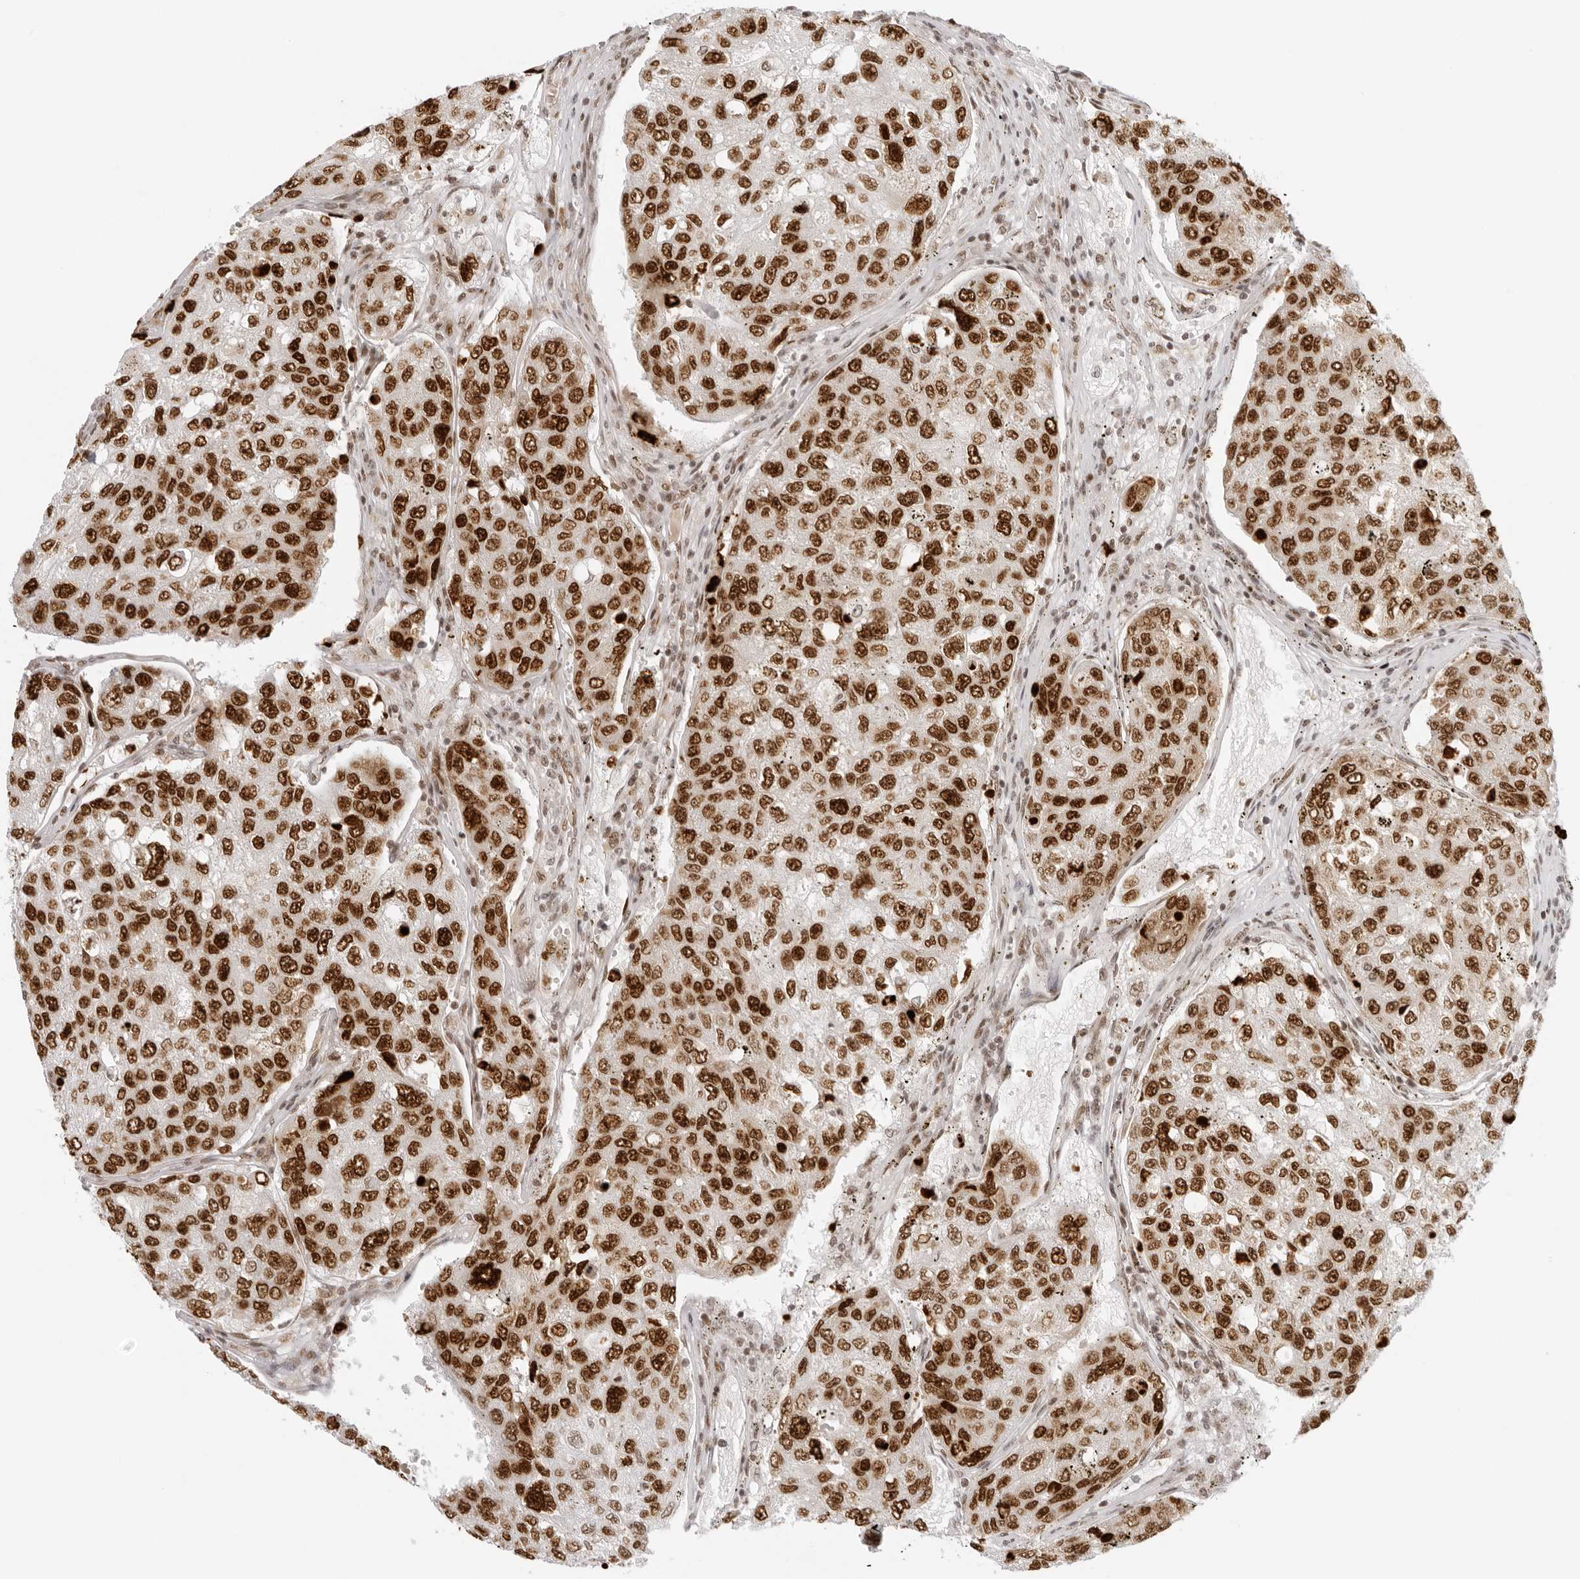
{"staining": {"intensity": "strong", "quantity": ">75%", "location": "nuclear"}, "tissue": "urothelial cancer", "cell_type": "Tumor cells", "image_type": "cancer", "snomed": [{"axis": "morphology", "description": "Urothelial carcinoma, High grade"}, {"axis": "topography", "description": "Lymph node"}, {"axis": "topography", "description": "Urinary bladder"}], "caption": "Urothelial cancer stained with a brown dye shows strong nuclear positive positivity in about >75% of tumor cells.", "gene": "RCC1", "patient": {"sex": "male", "age": 51}}